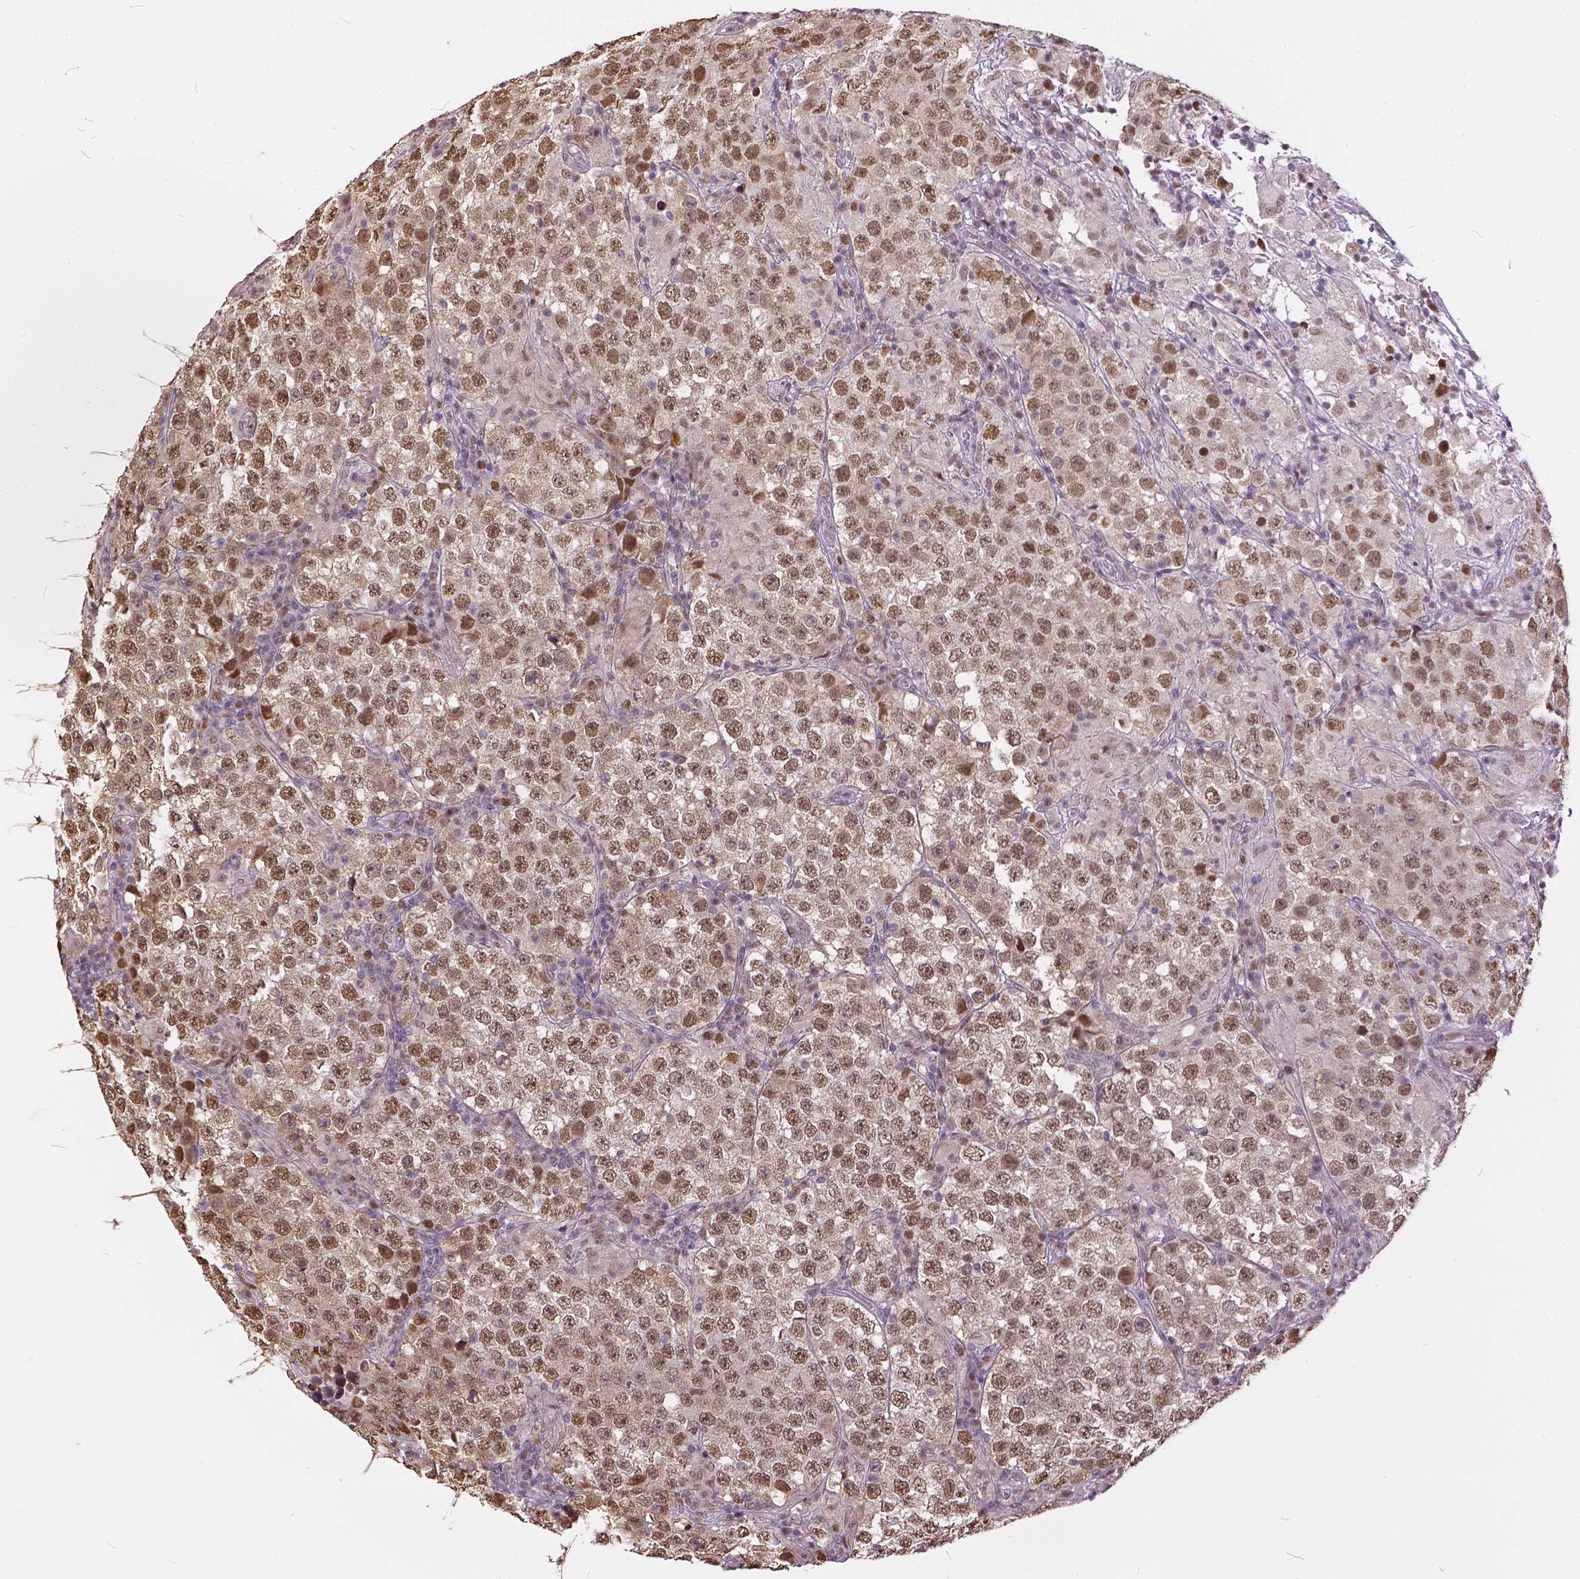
{"staining": {"intensity": "moderate", "quantity": ">75%", "location": "nuclear"}, "tissue": "testis cancer", "cell_type": "Tumor cells", "image_type": "cancer", "snomed": [{"axis": "morphology", "description": "Seminoma, NOS"}, {"axis": "morphology", "description": "Carcinoma, Embryonal, NOS"}, {"axis": "topography", "description": "Testis"}], "caption": "Immunohistochemistry photomicrograph of neoplastic tissue: testis cancer (embryonal carcinoma) stained using immunohistochemistry demonstrates medium levels of moderate protein expression localized specifically in the nuclear of tumor cells, appearing as a nuclear brown color.", "gene": "ERCC1", "patient": {"sex": "male", "age": 41}}